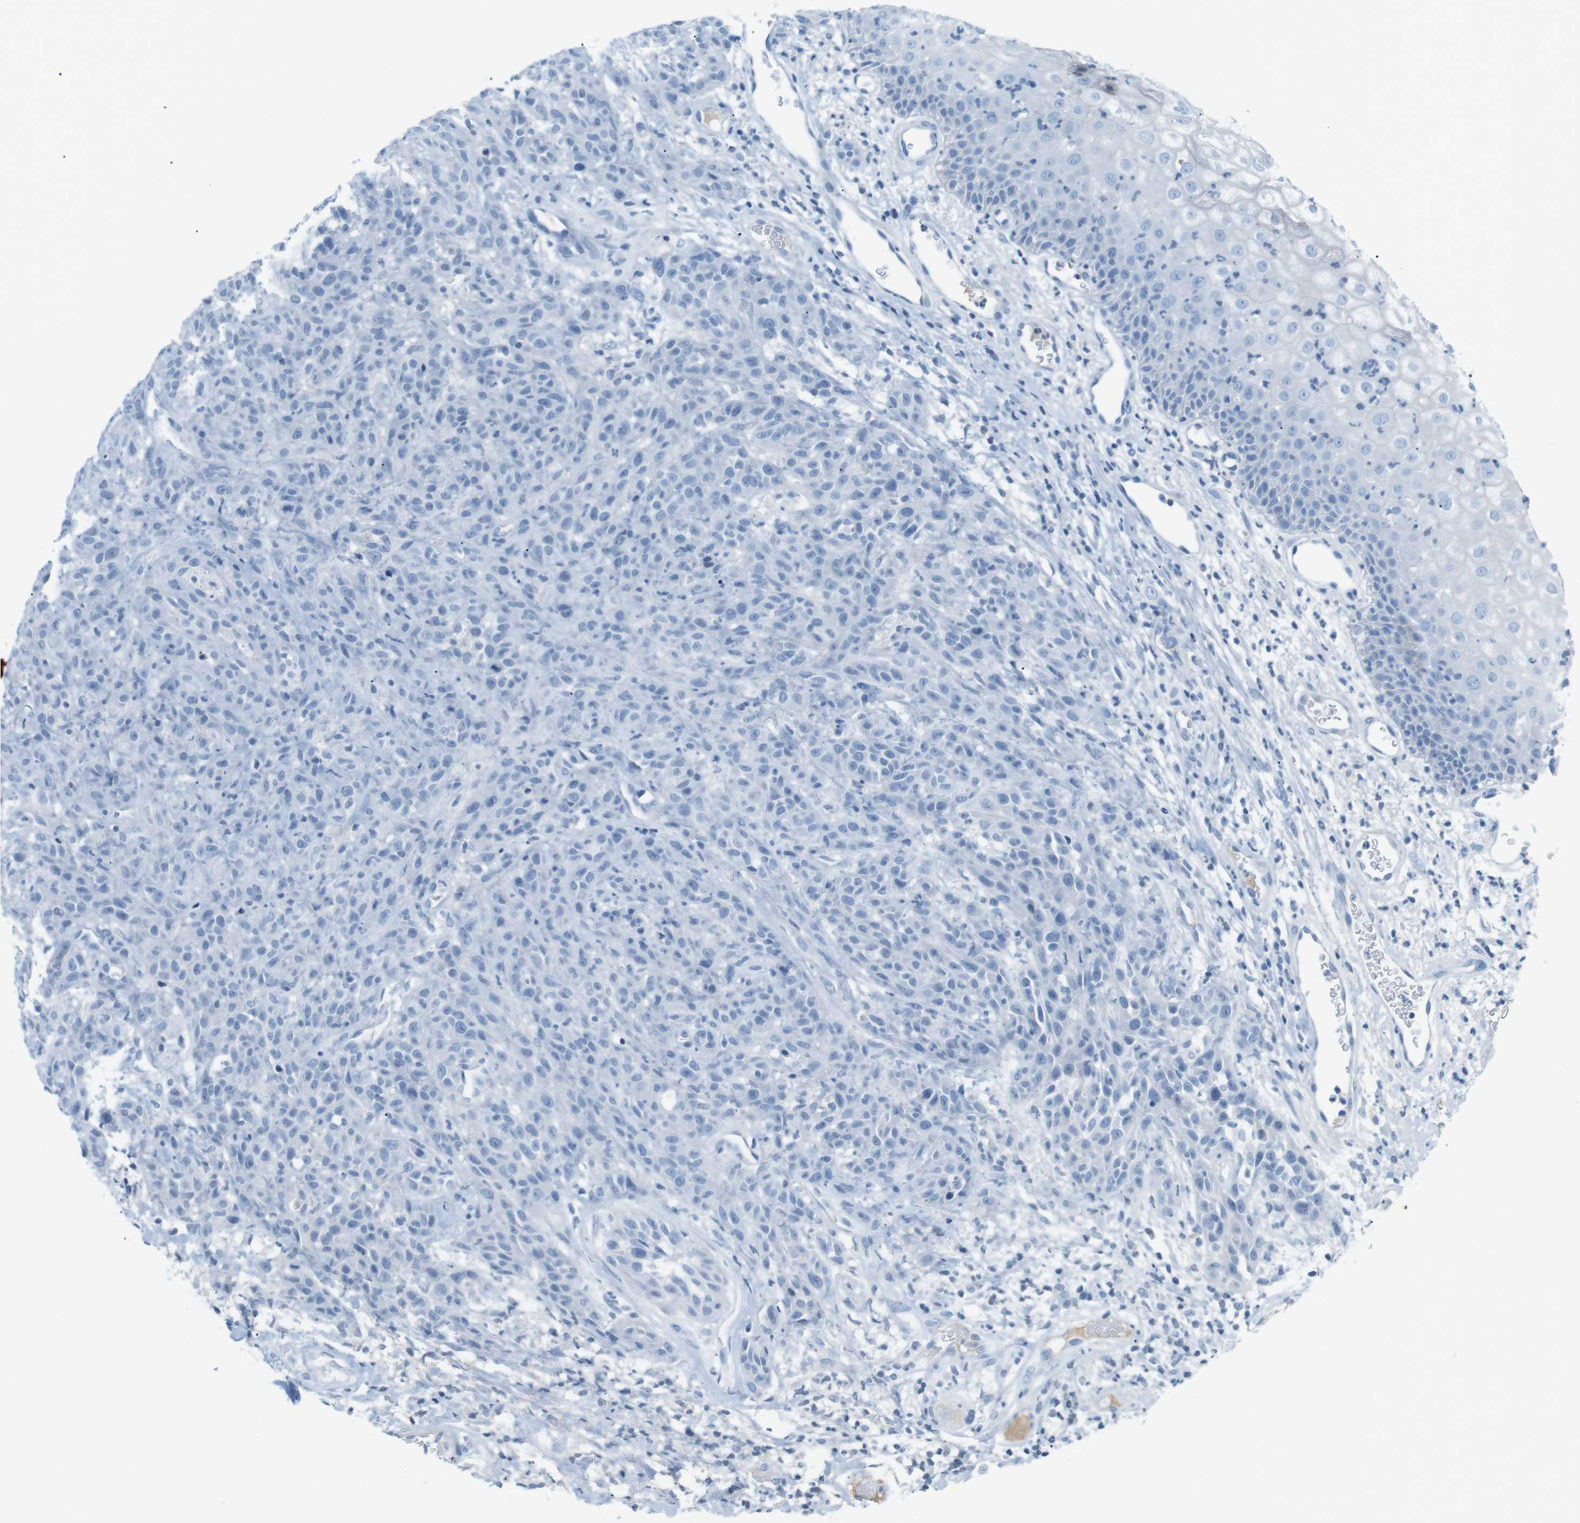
{"staining": {"intensity": "negative", "quantity": "none", "location": "none"}, "tissue": "head and neck cancer", "cell_type": "Tumor cells", "image_type": "cancer", "snomed": [{"axis": "morphology", "description": "Normal tissue, NOS"}, {"axis": "morphology", "description": "Squamous cell carcinoma, NOS"}, {"axis": "topography", "description": "Cartilage tissue"}, {"axis": "topography", "description": "Head-Neck"}], "caption": "This is a micrograph of immunohistochemistry staining of squamous cell carcinoma (head and neck), which shows no positivity in tumor cells.", "gene": "AZGP1", "patient": {"sex": "male", "age": 62}}